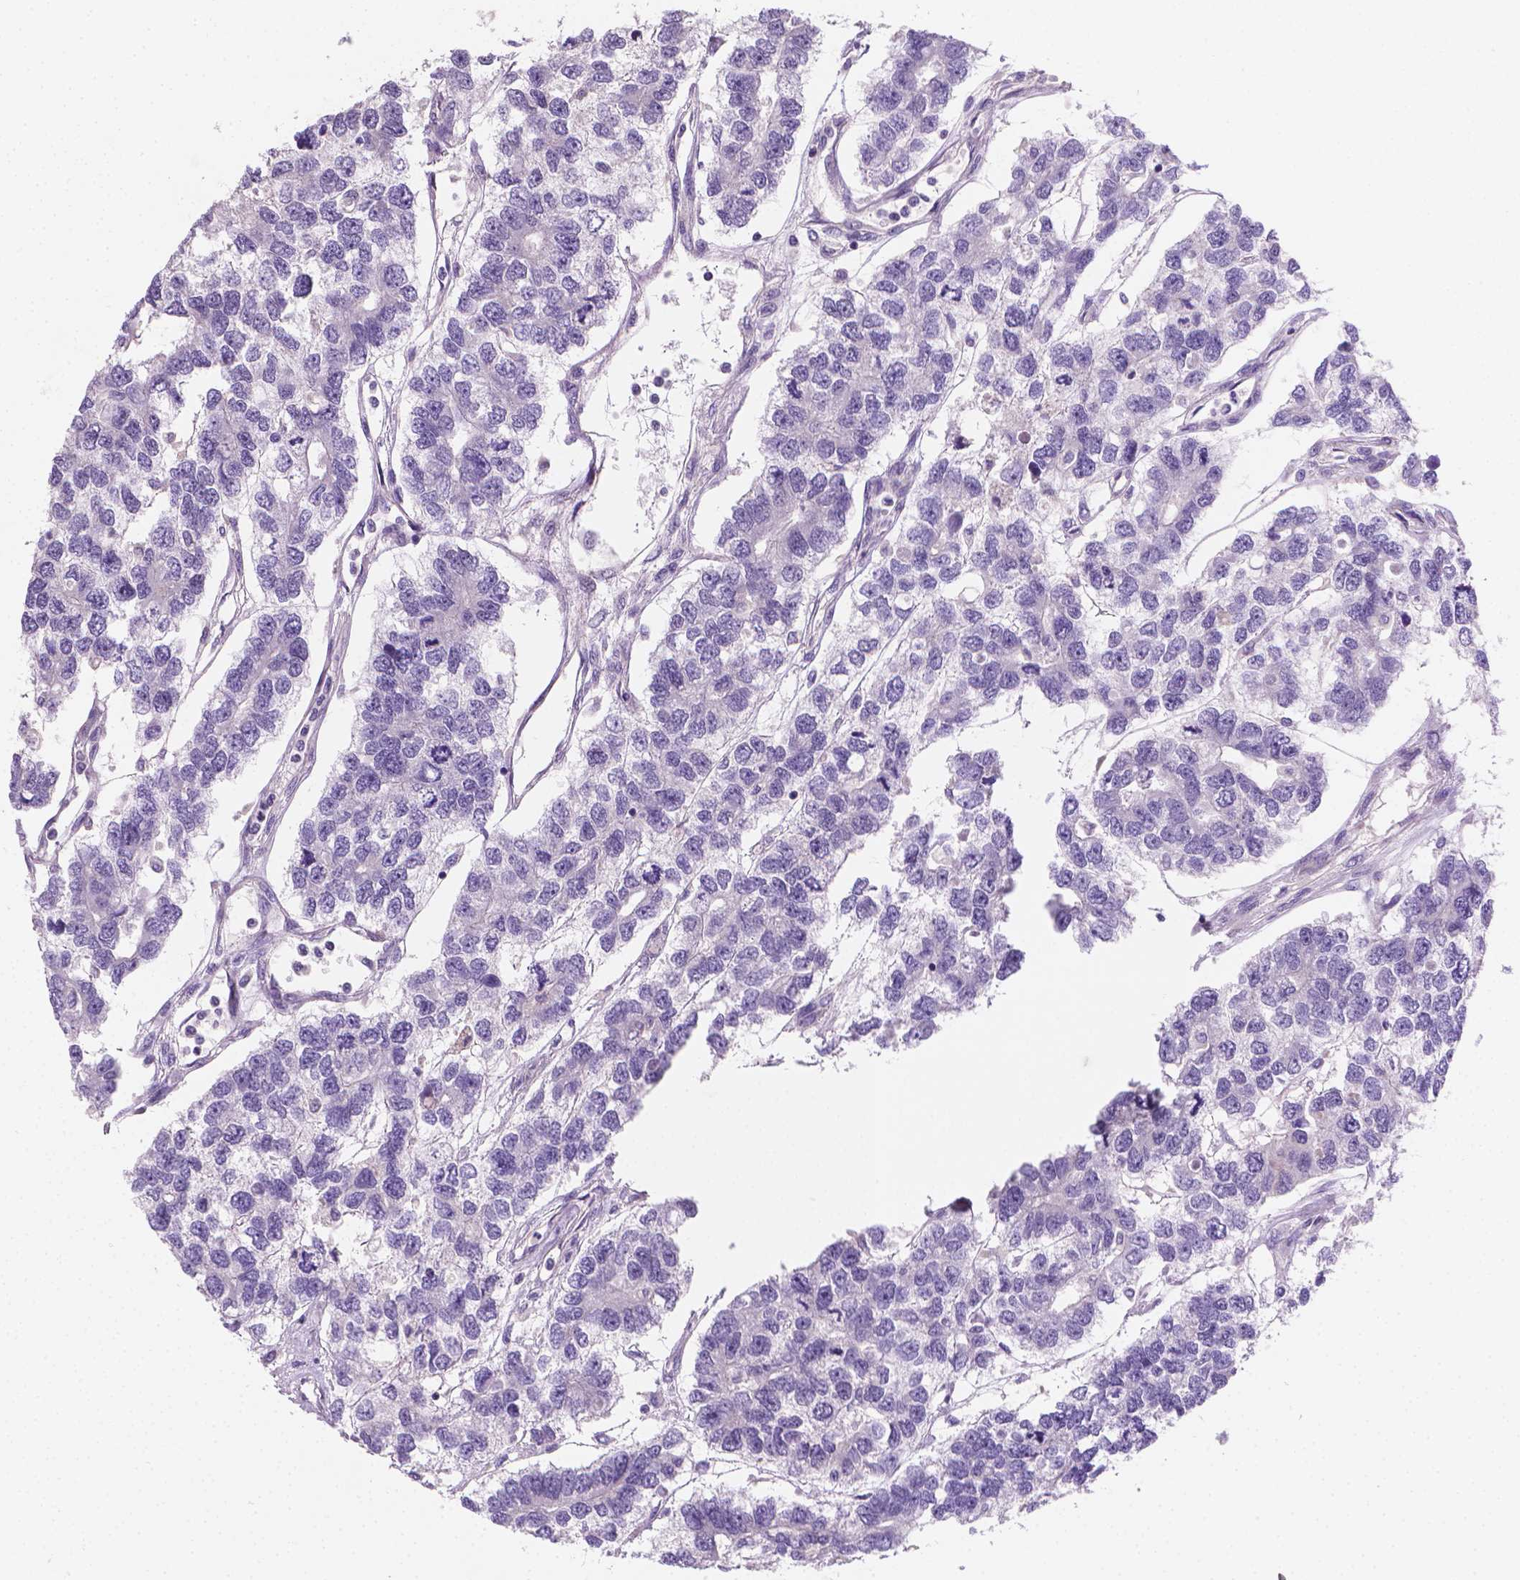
{"staining": {"intensity": "negative", "quantity": "none", "location": "none"}, "tissue": "testis cancer", "cell_type": "Tumor cells", "image_type": "cancer", "snomed": [{"axis": "morphology", "description": "Seminoma, NOS"}, {"axis": "topography", "description": "Testis"}], "caption": "High magnification brightfield microscopy of testis cancer stained with DAB (3,3'-diaminobenzidine) (brown) and counterstained with hematoxylin (blue): tumor cells show no significant expression.", "gene": "CLXN", "patient": {"sex": "male", "age": 52}}